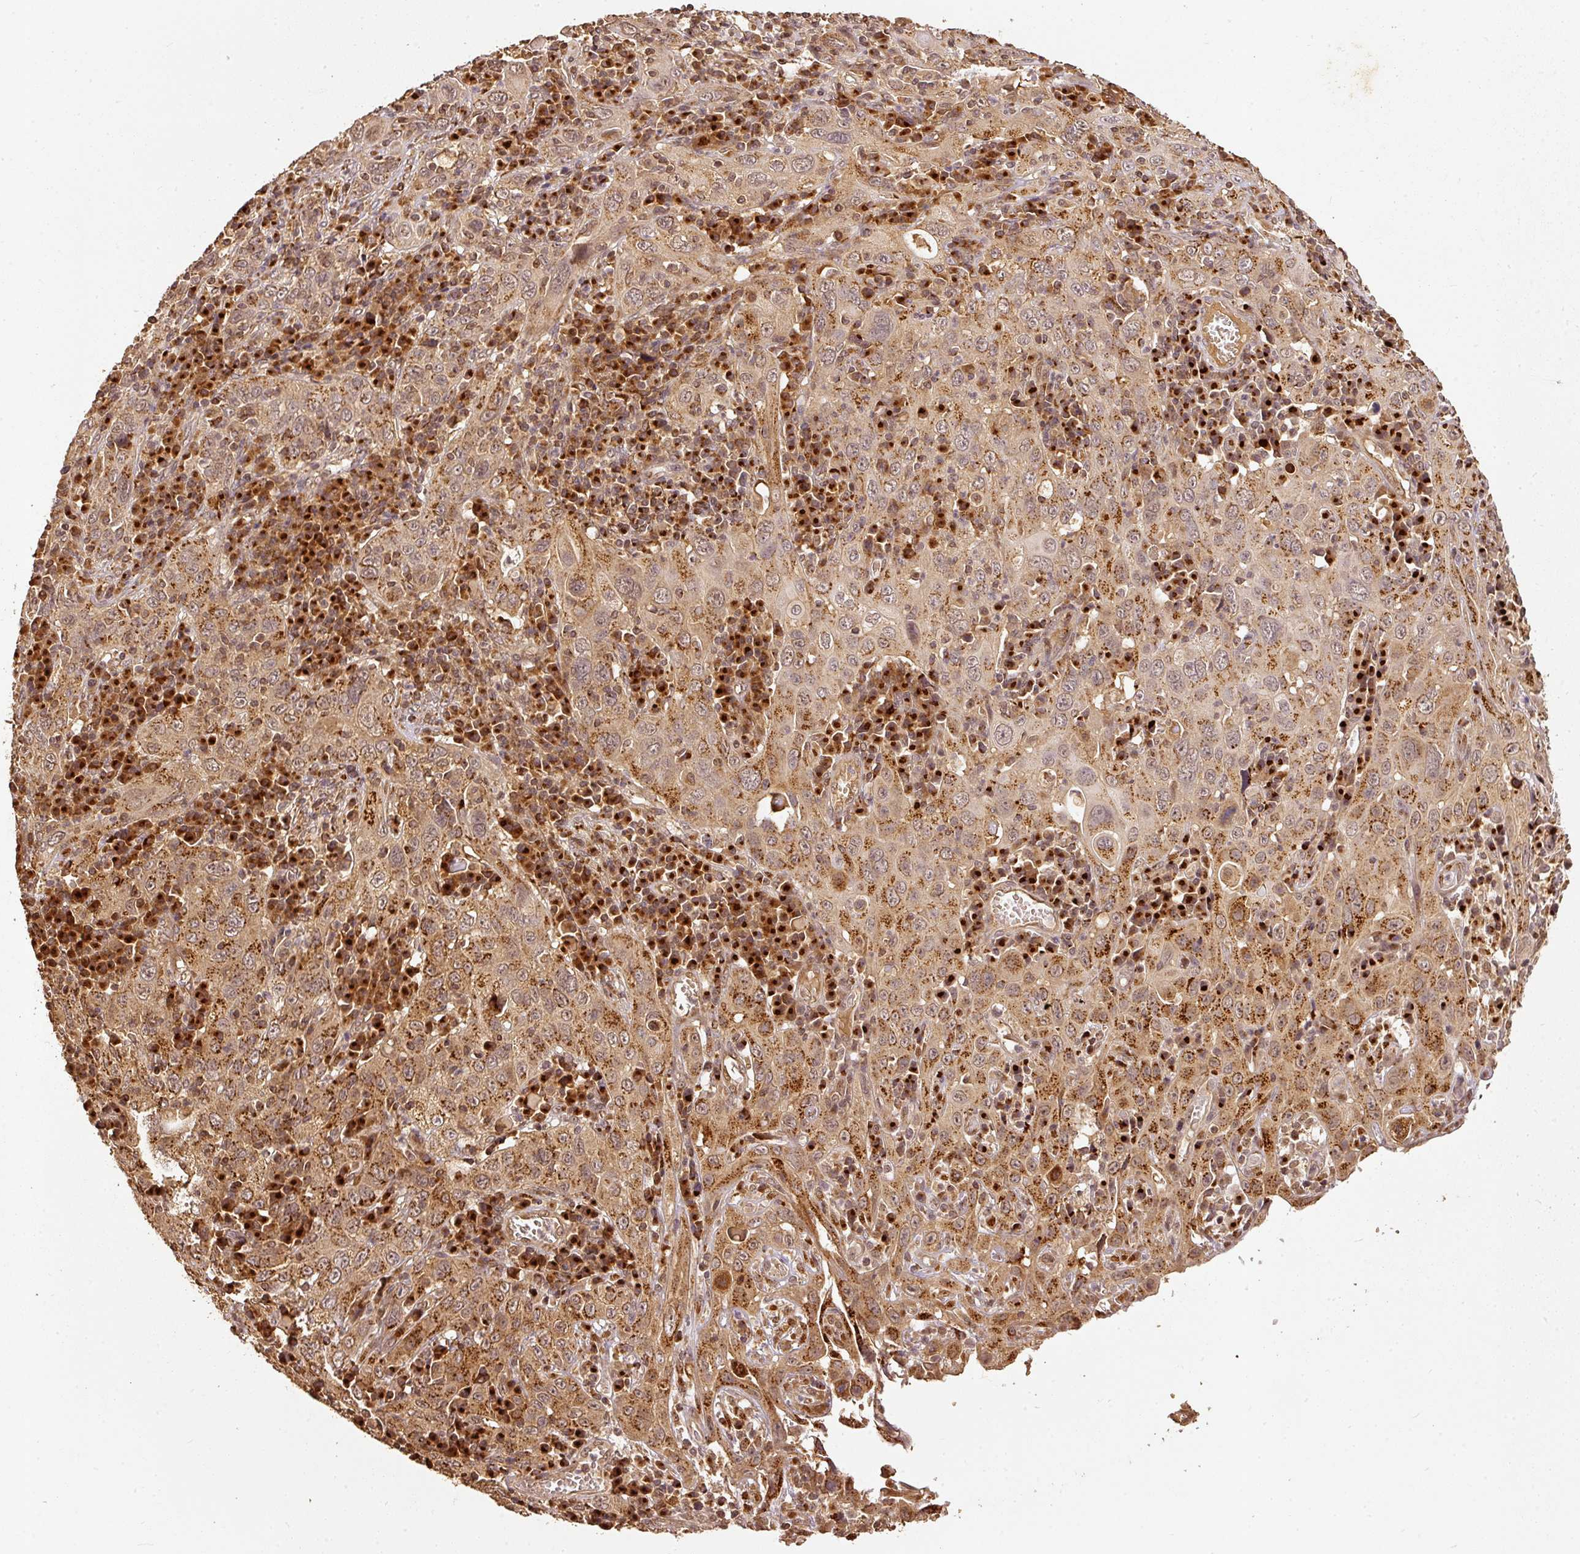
{"staining": {"intensity": "moderate", "quantity": ">75%", "location": "cytoplasmic/membranous"}, "tissue": "cervical cancer", "cell_type": "Tumor cells", "image_type": "cancer", "snomed": [{"axis": "morphology", "description": "Squamous cell carcinoma, NOS"}, {"axis": "topography", "description": "Cervix"}], "caption": "Immunohistochemistry (IHC) image of cervical cancer (squamous cell carcinoma) stained for a protein (brown), which shows medium levels of moderate cytoplasmic/membranous expression in approximately >75% of tumor cells.", "gene": "FUT8", "patient": {"sex": "female", "age": 46}}